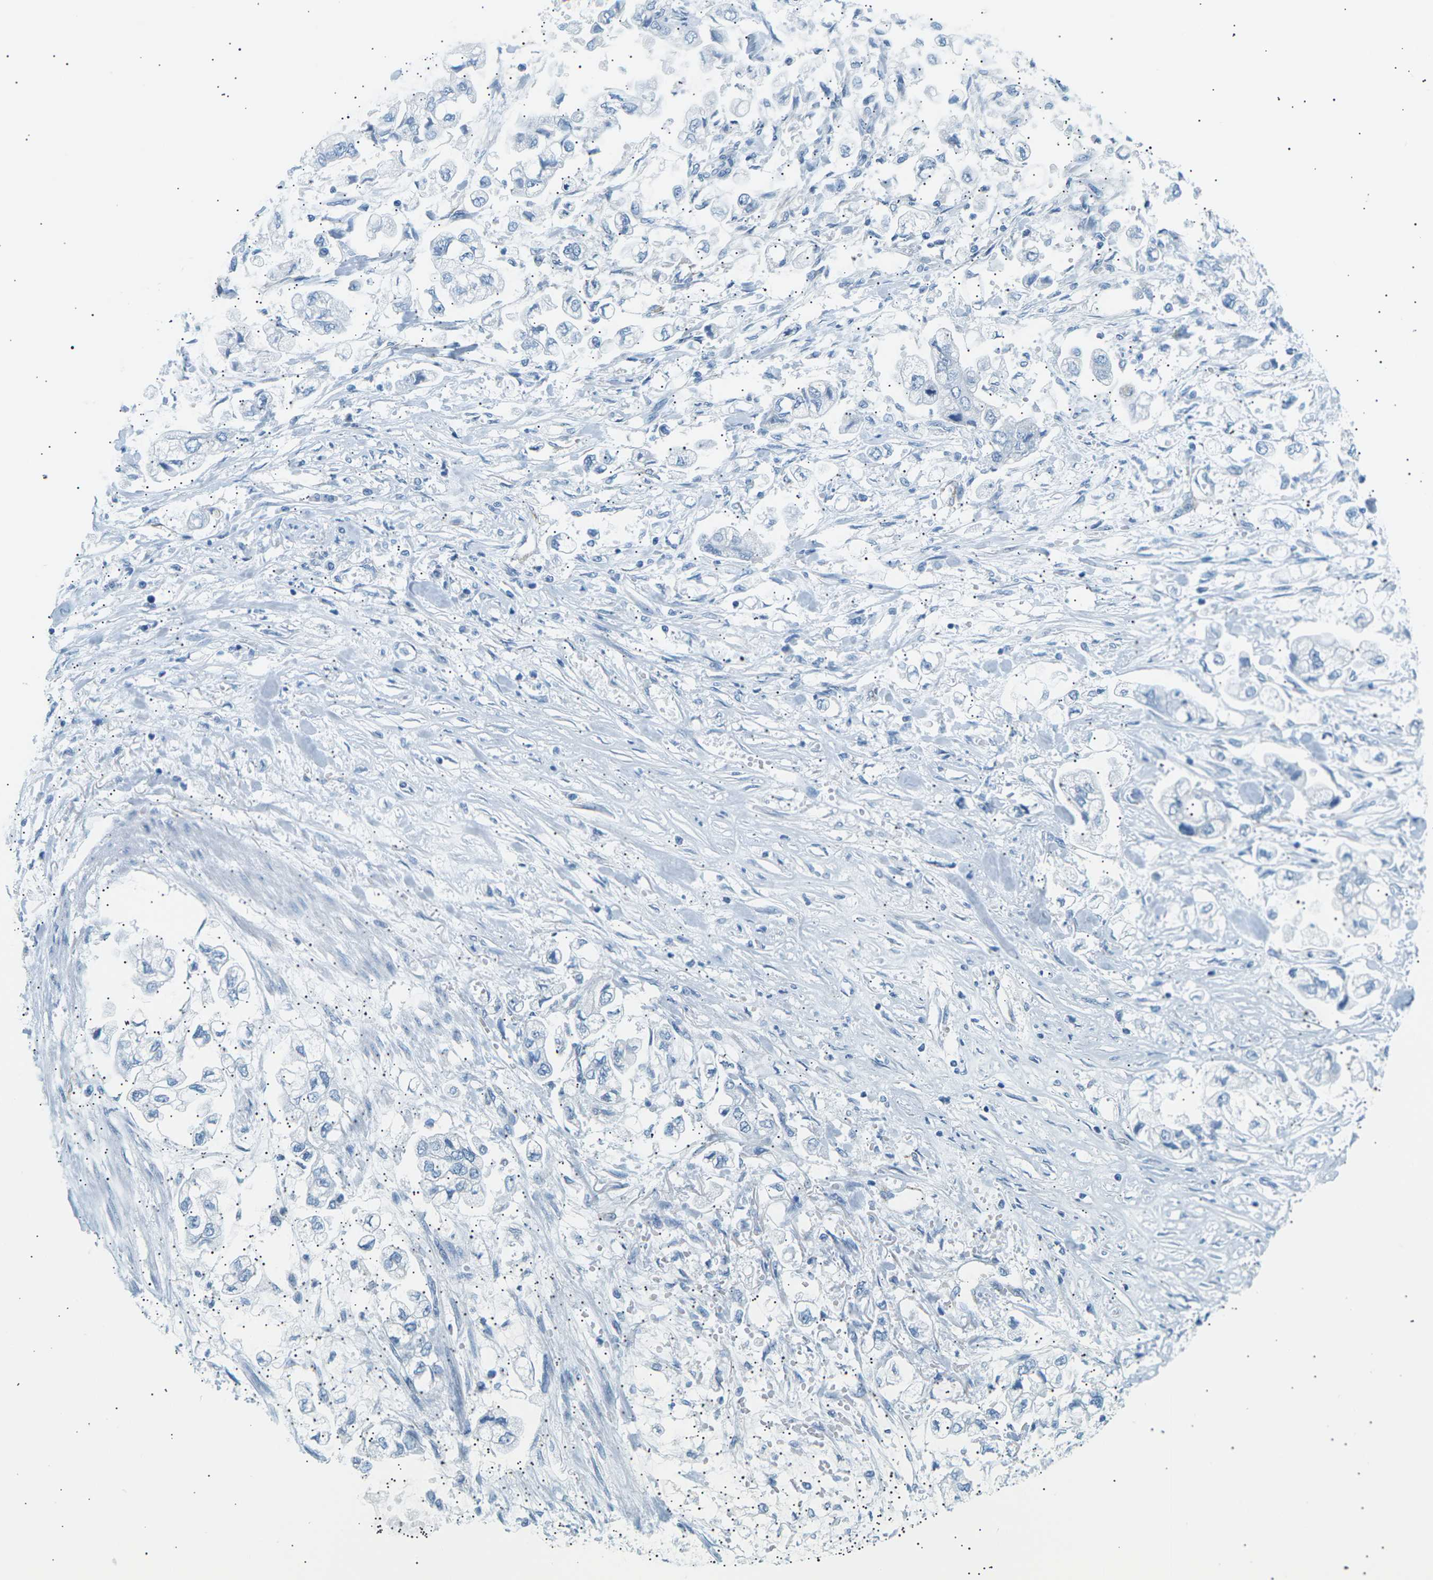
{"staining": {"intensity": "negative", "quantity": "none", "location": "none"}, "tissue": "stomach cancer", "cell_type": "Tumor cells", "image_type": "cancer", "snomed": [{"axis": "morphology", "description": "Normal tissue, NOS"}, {"axis": "morphology", "description": "Adenocarcinoma, NOS"}, {"axis": "topography", "description": "Stomach"}], "caption": "Immunohistochemical staining of human stomach cancer reveals no significant expression in tumor cells. Brightfield microscopy of immunohistochemistry (IHC) stained with DAB (brown) and hematoxylin (blue), captured at high magnification.", "gene": "SEPTIN5", "patient": {"sex": "male", "age": 62}}